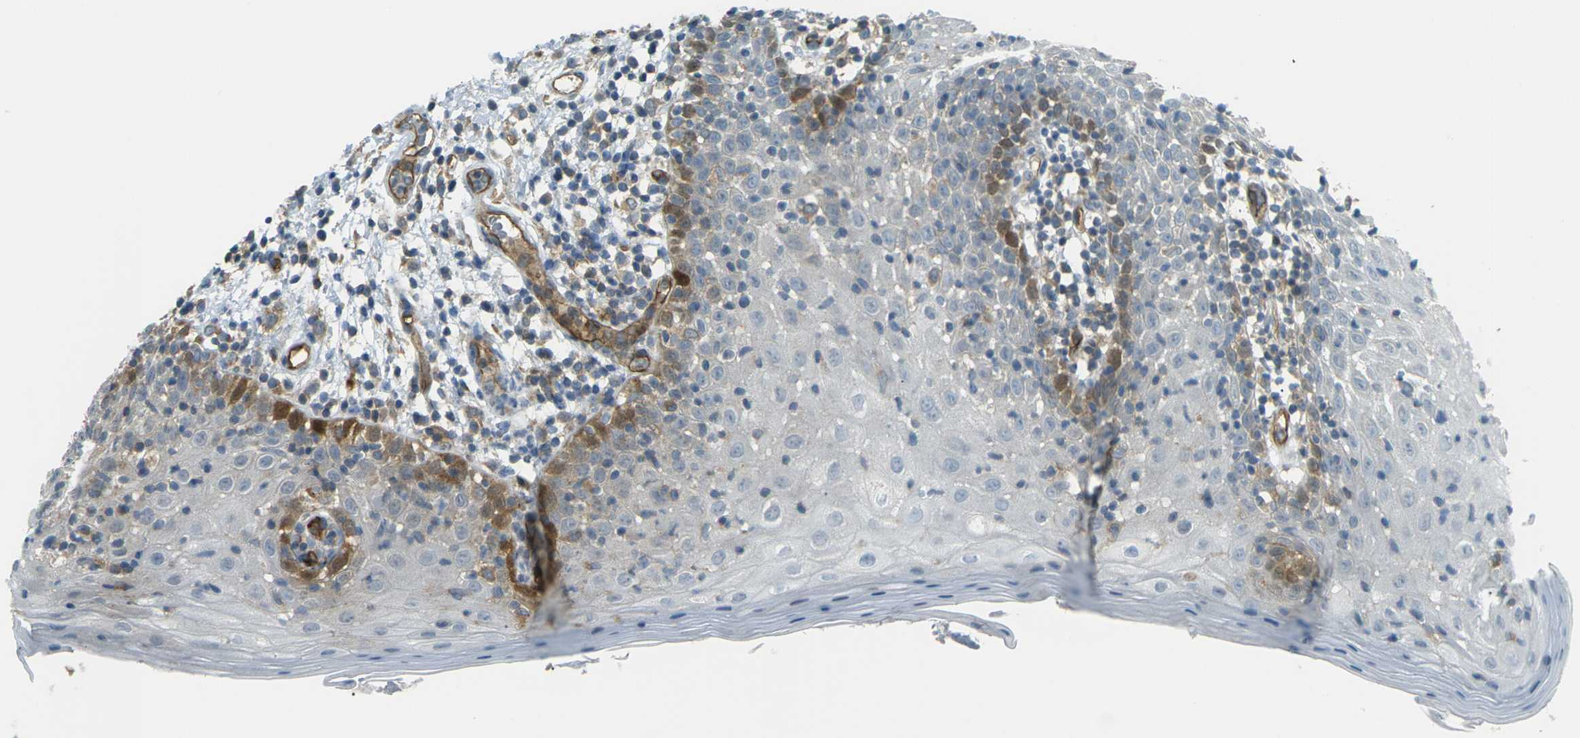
{"staining": {"intensity": "moderate", "quantity": "25%-75%", "location": "cytoplasmic/membranous"}, "tissue": "oral mucosa", "cell_type": "Squamous epithelial cells", "image_type": "normal", "snomed": [{"axis": "morphology", "description": "Normal tissue, NOS"}, {"axis": "morphology", "description": "Squamous cell carcinoma, NOS"}, {"axis": "topography", "description": "Skeletal muscle"}, {"axis": "topography", "description": "Oral tissue"}], "caption": "Immunohistochemistry staining of unremarkable oral mucosa, which displays medium levels of moderate cytoplasmic/membranous positivity in approximately 25%-75% of squamous epithelial cells indicating moderate cytoplasmic/membranous protein expression. The staining was performed using DAB (brown) for protein detection and nuclei were counterstained in hematoxylin (blue).", "gene": "S1PR1", "patient": {"sex": "male", "age": 71}}